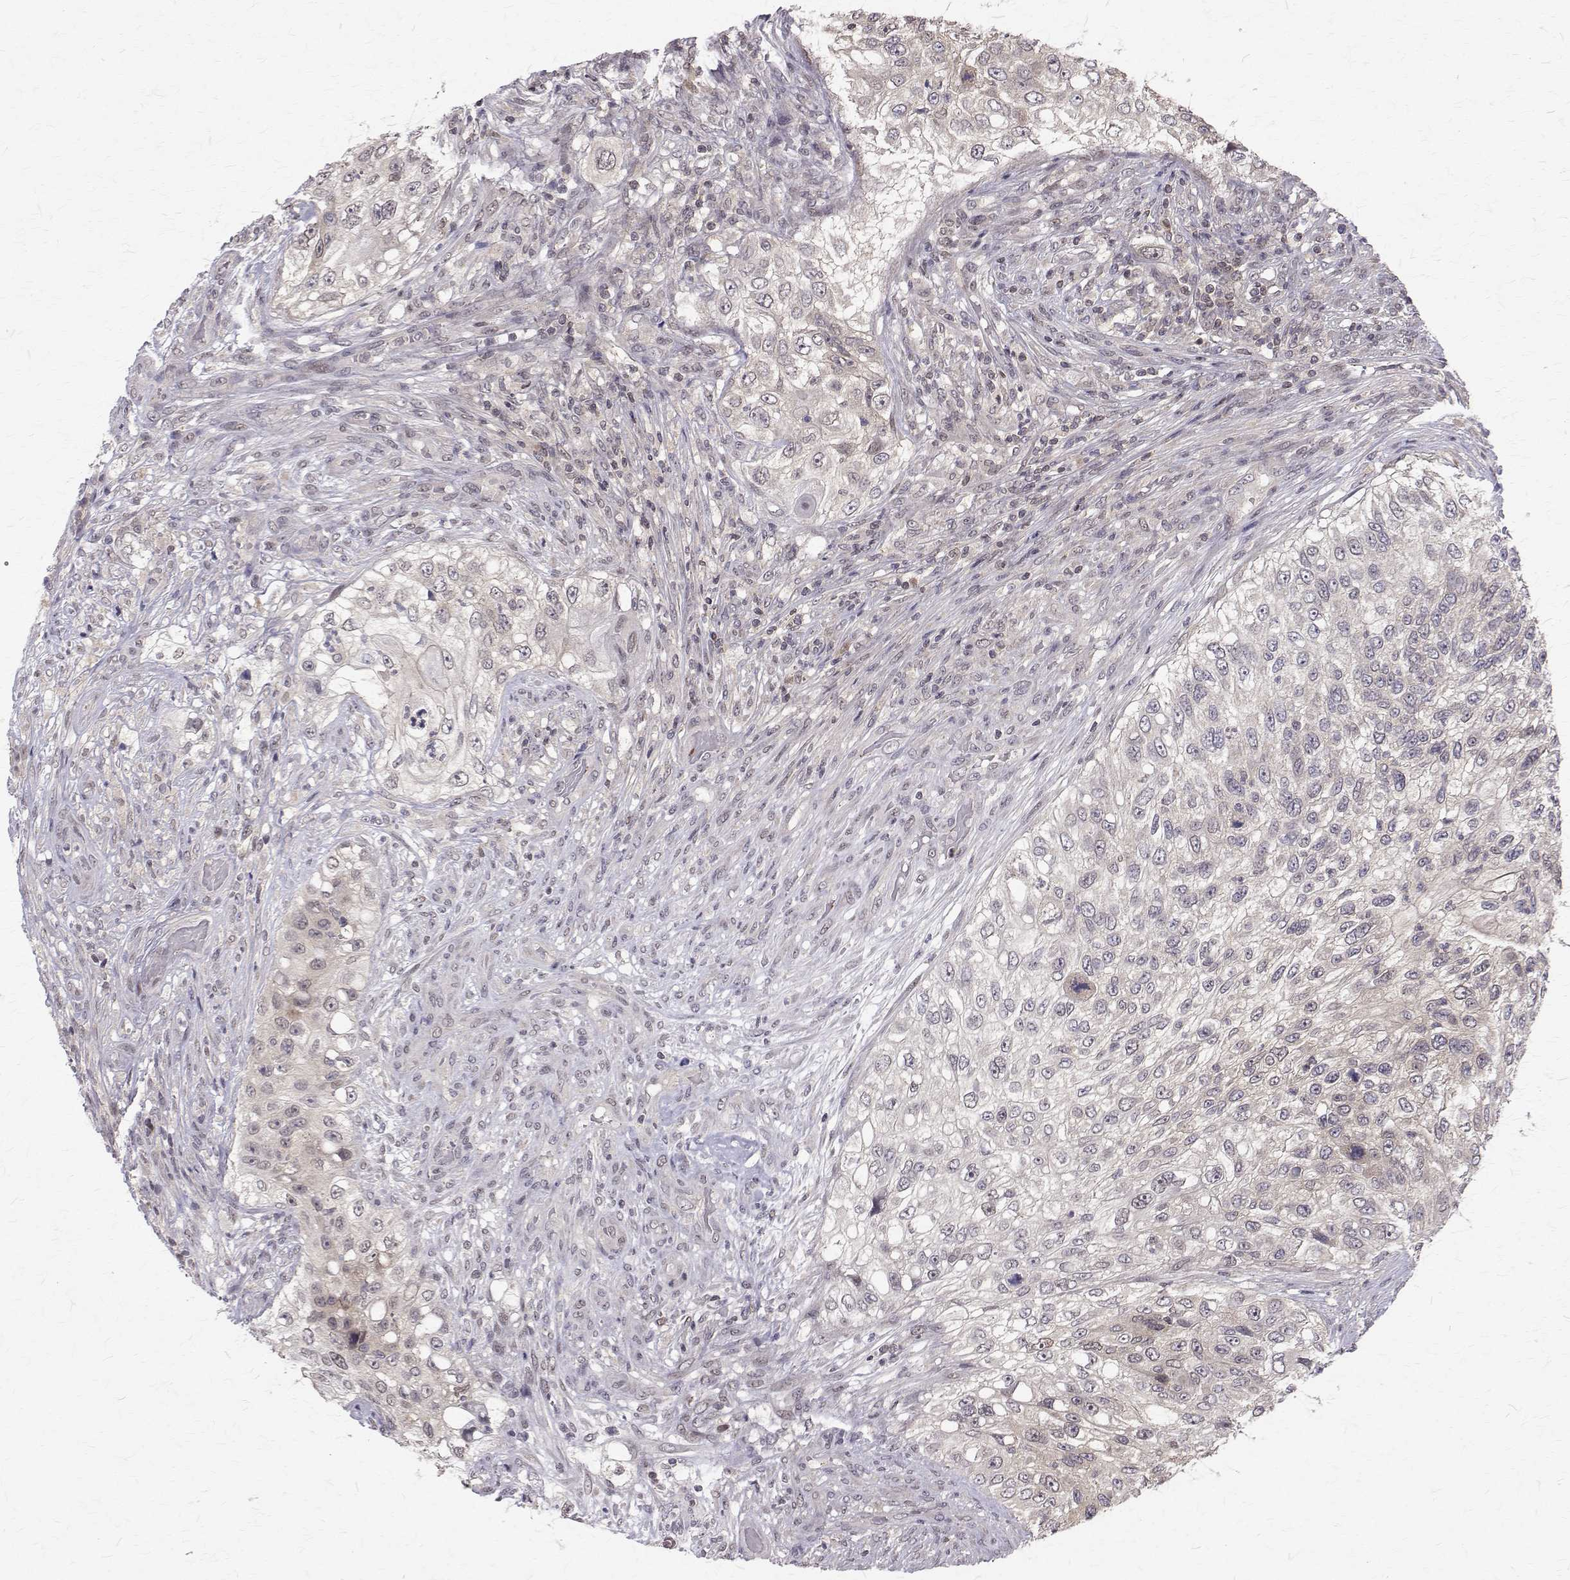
{"staining": {"intensity": "weak", "quantity": "<25%", "location": "nuclear"}, "tissue": "urothelial cancer", "cell_type": "Tumor cells", "image_type": "cancer", "snomed": [{"axis": "morphology", "description": "Urothelial carcinoma, High grade"}, {"axis": "topography", "description": "Urinary bladder"}], "caption": "Urothelial cancer was stained to show a protein in brown. There is no significant expression in tumor cells. The staining was performed using DAB to visualize the protein expression in brown, while the nuclei were stained in blue with hematoxylin (Magnification: 20x).", "gene": "NIF3L1", "patient": {"sex": "female", "age": 60}}